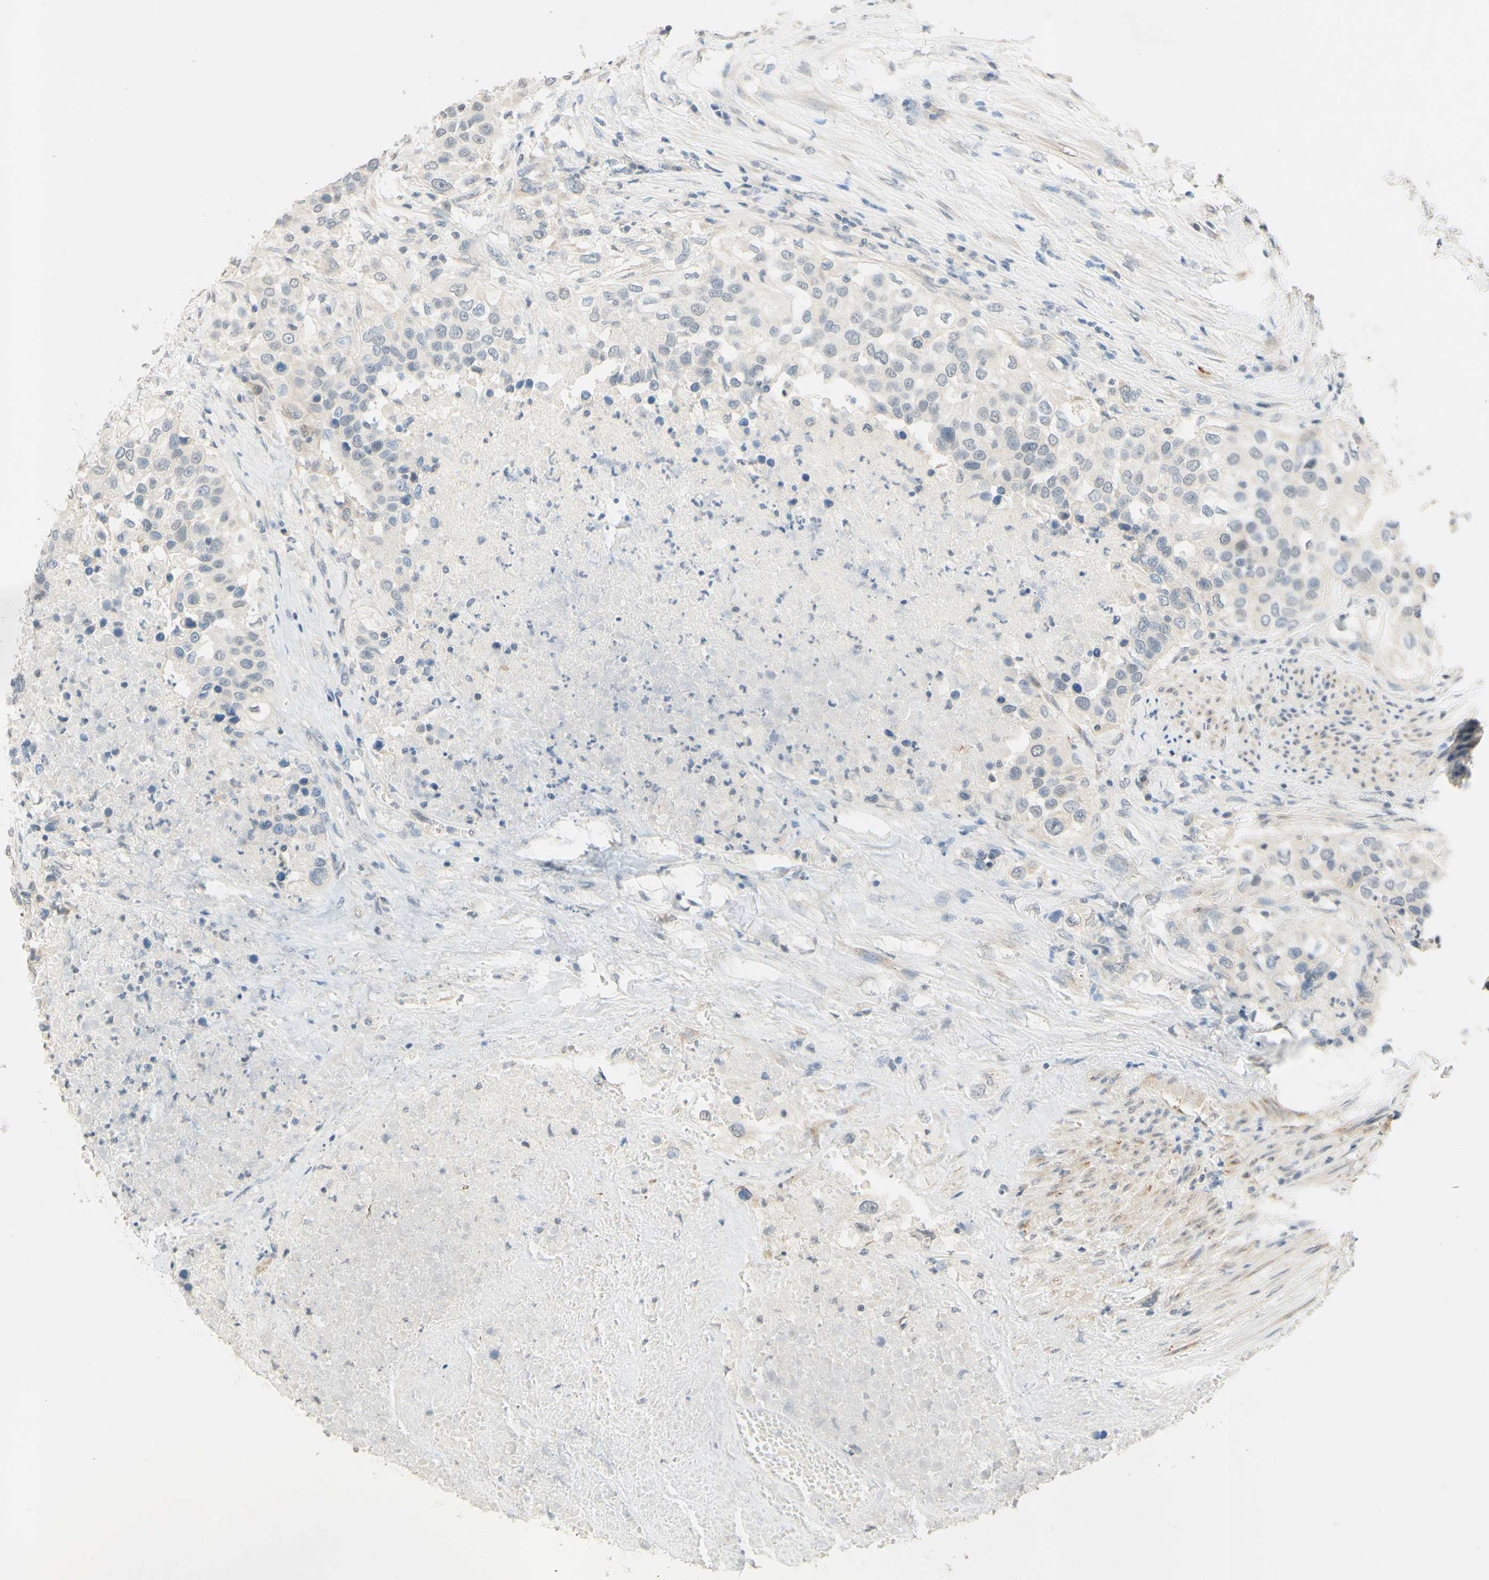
{"staining": {"intensity": "negative", "quantity": "none", "location": "none"}, "tissue": "urothelial cancer", "cell_type": "Tumor cells", "image_type": "cancer", "snomed": [{"axis": "morphology", "description": "Urothelial carcinoma, High grade"}, {"axis": "topography", "description": "Urinary bladder"}], "caption": "There is no significant expression in tumor cells of urothelial cancer.", "gene": "MAG", "patient": {"sex": "female", "age": 80}}